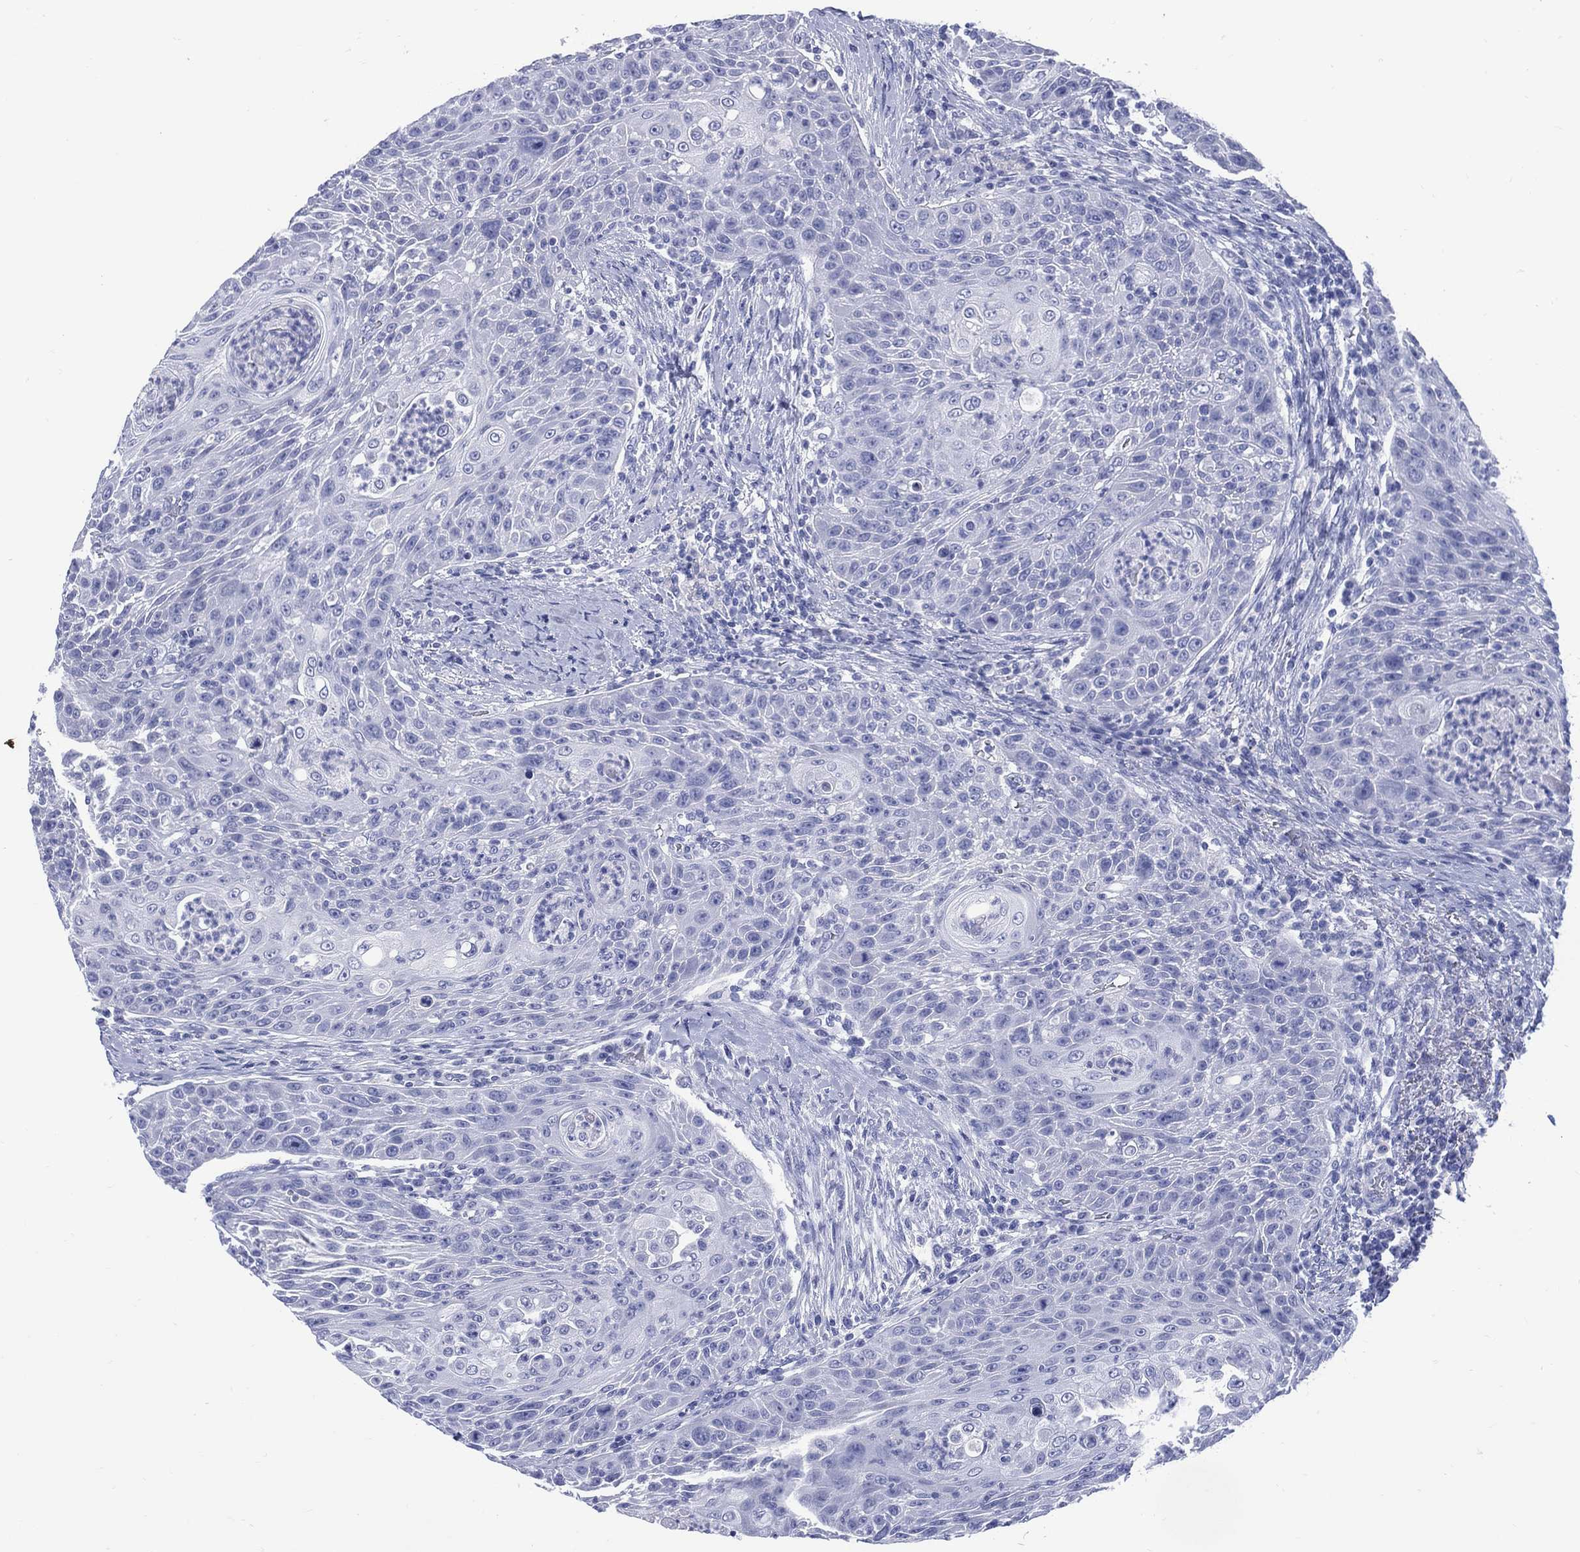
{"staining": {"intensity": "negative", "quantity": "none", "location": "none"}, "tissue": "head and neck cancer", "cell_type": "Tumor cells", "image_type": "cancer", "snomed": [{"axis": "morphology", "description": "Squamous cell carcinoma, NOS"}, {"axis": "topography", "description": "Head-Neck"}], "caption": "Immunohistochemical staining of head and neck cancer exhibits no significant expression in tumor cells.", "gene": "LRRD1", "patient": {"sex": "male", "age": 69}}